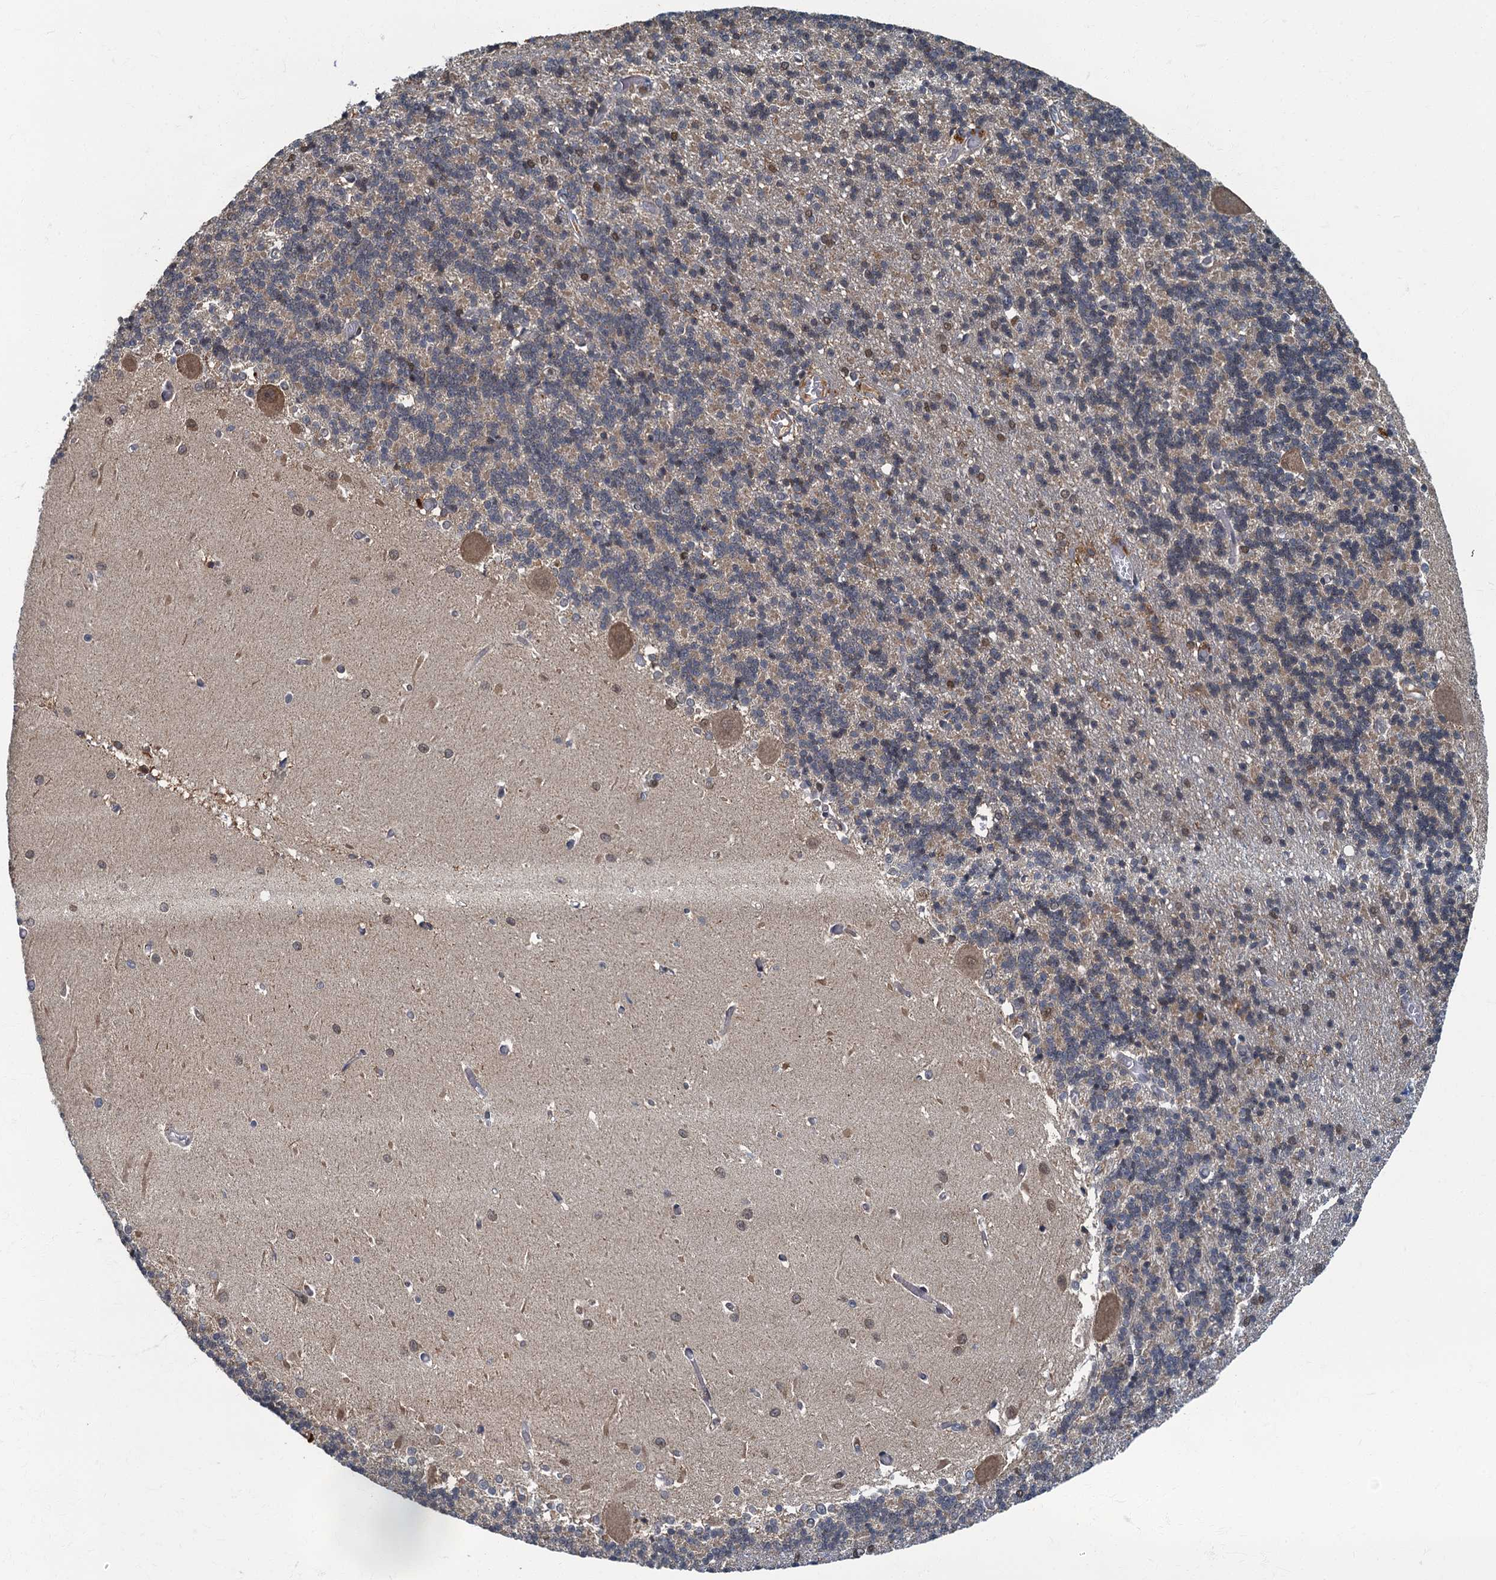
{"staining": {"intensity": "weak", "quantity": "25%-75%", "location": "cytoplasmic/membranous"}, "tissue": "cerebellum", "cell_type": "Cells in granular layer", "image_type": "normal", "snomed": [{"axis": "morphology", "description": "Normal tissue, NOS"}, {"axis": "topography", "description": "Cerebellum"}], "caption": "Protein staining by immunohistochemistry (IHC) exhibits weak cytoplasmic/membranous staining in about 25%-75% of cells in granular layer in normal cerebellum.", "gene": "WDCP", "patient": {"sex": "male", "age": 37}}